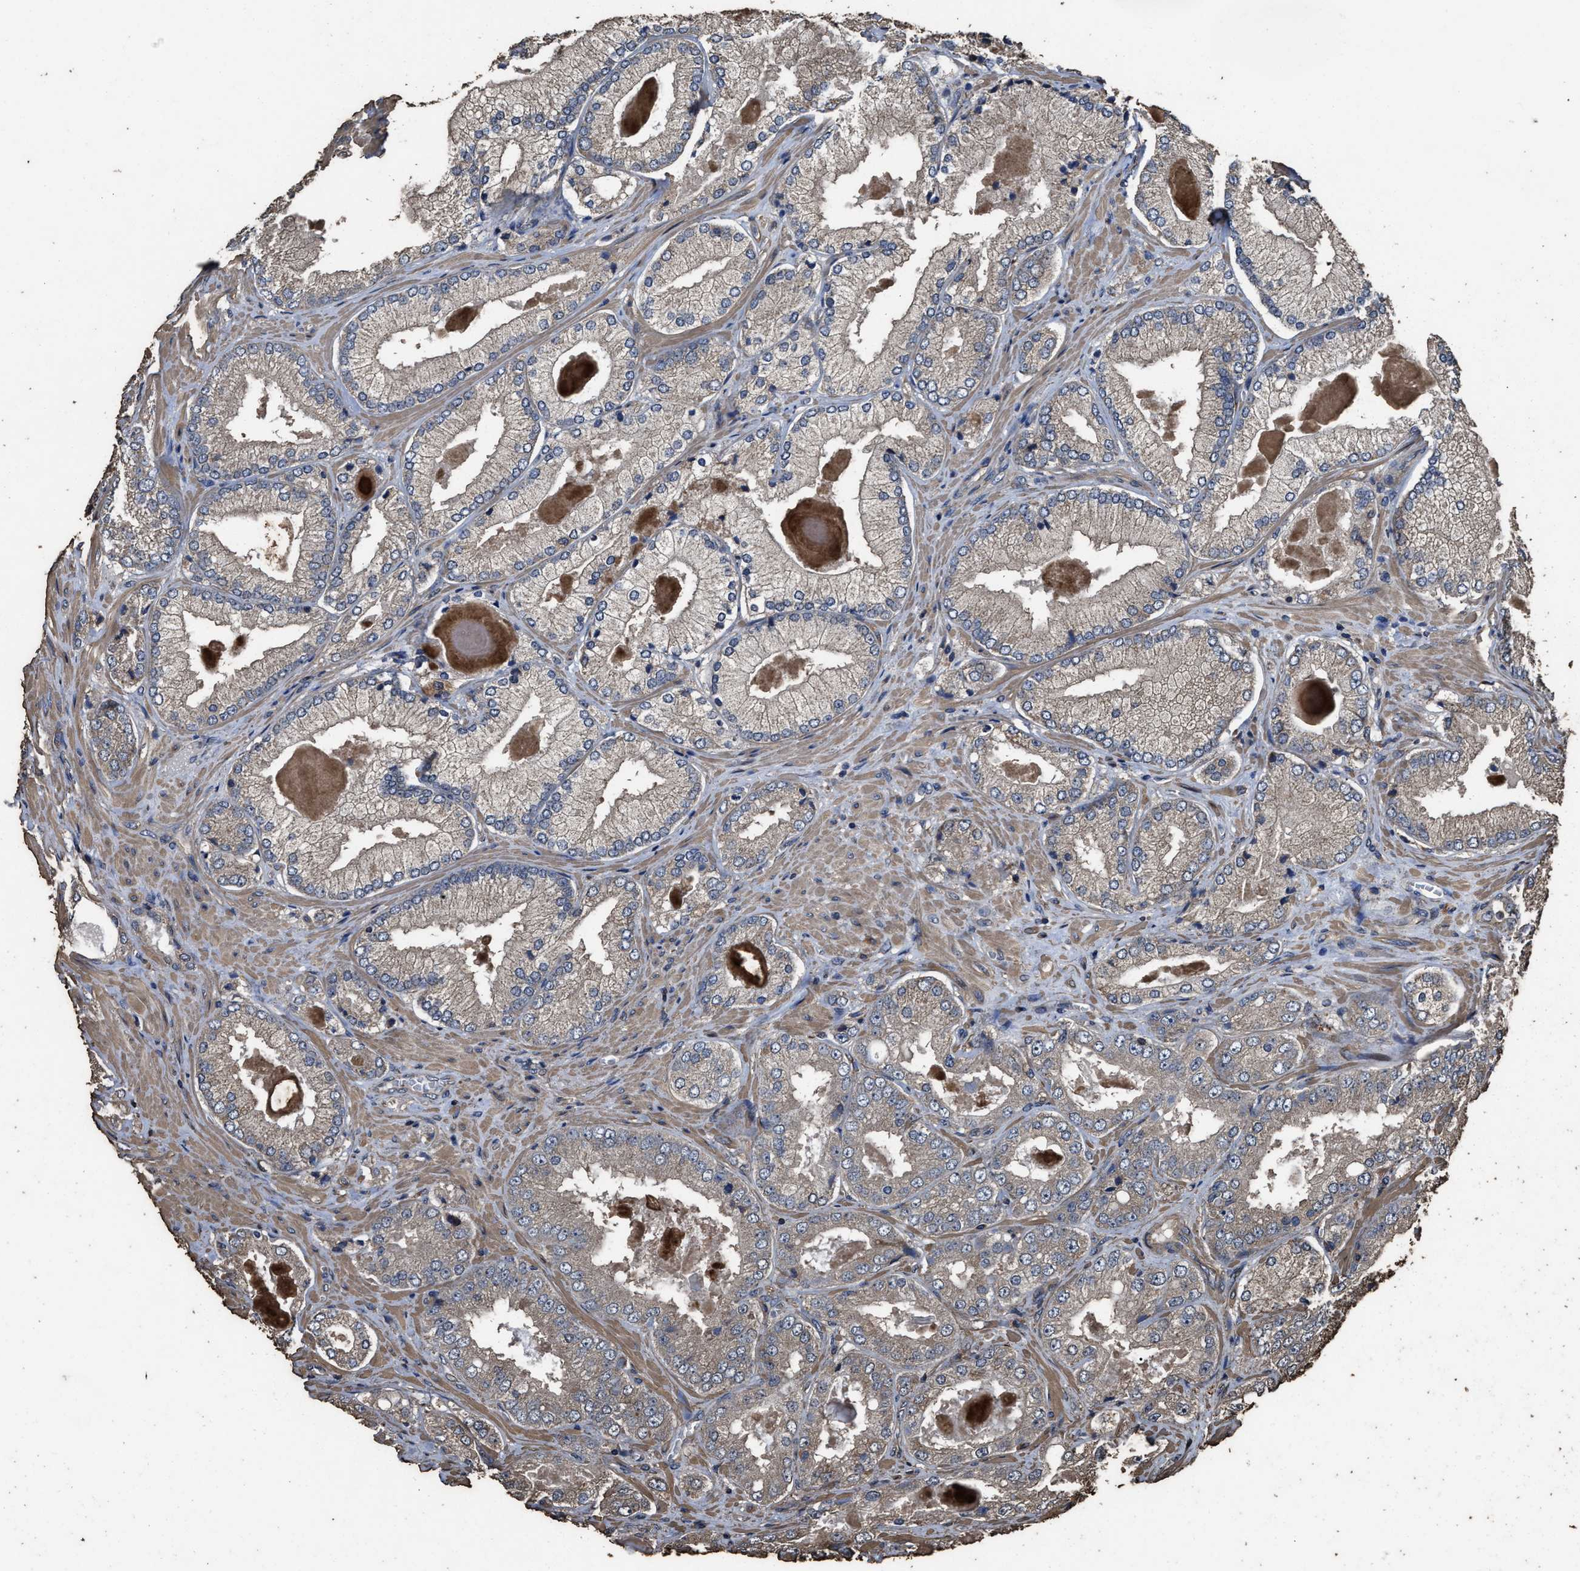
{"staining": {"intensity": "weak", "quantity": ">75%", "location": "cytoplasmic/membranous"}, "tissue": "prostate cancer", "cell_type": "Tumor cells", "image_type": "cancer", "snomed": [{"axis": "morphology", "description": "Adenocarcinoma, Low grade"}, {"axis": "topography", "description": "Prostate"}], "caption": "This is an image of IHC staining of low-grade adenocarcinoma (prostate), which shows weak positivity in the cytoplasmic/membranous of tumor cells.", "gene": "ZMYND19", "patient": {"sex": "male", "age": 65}}